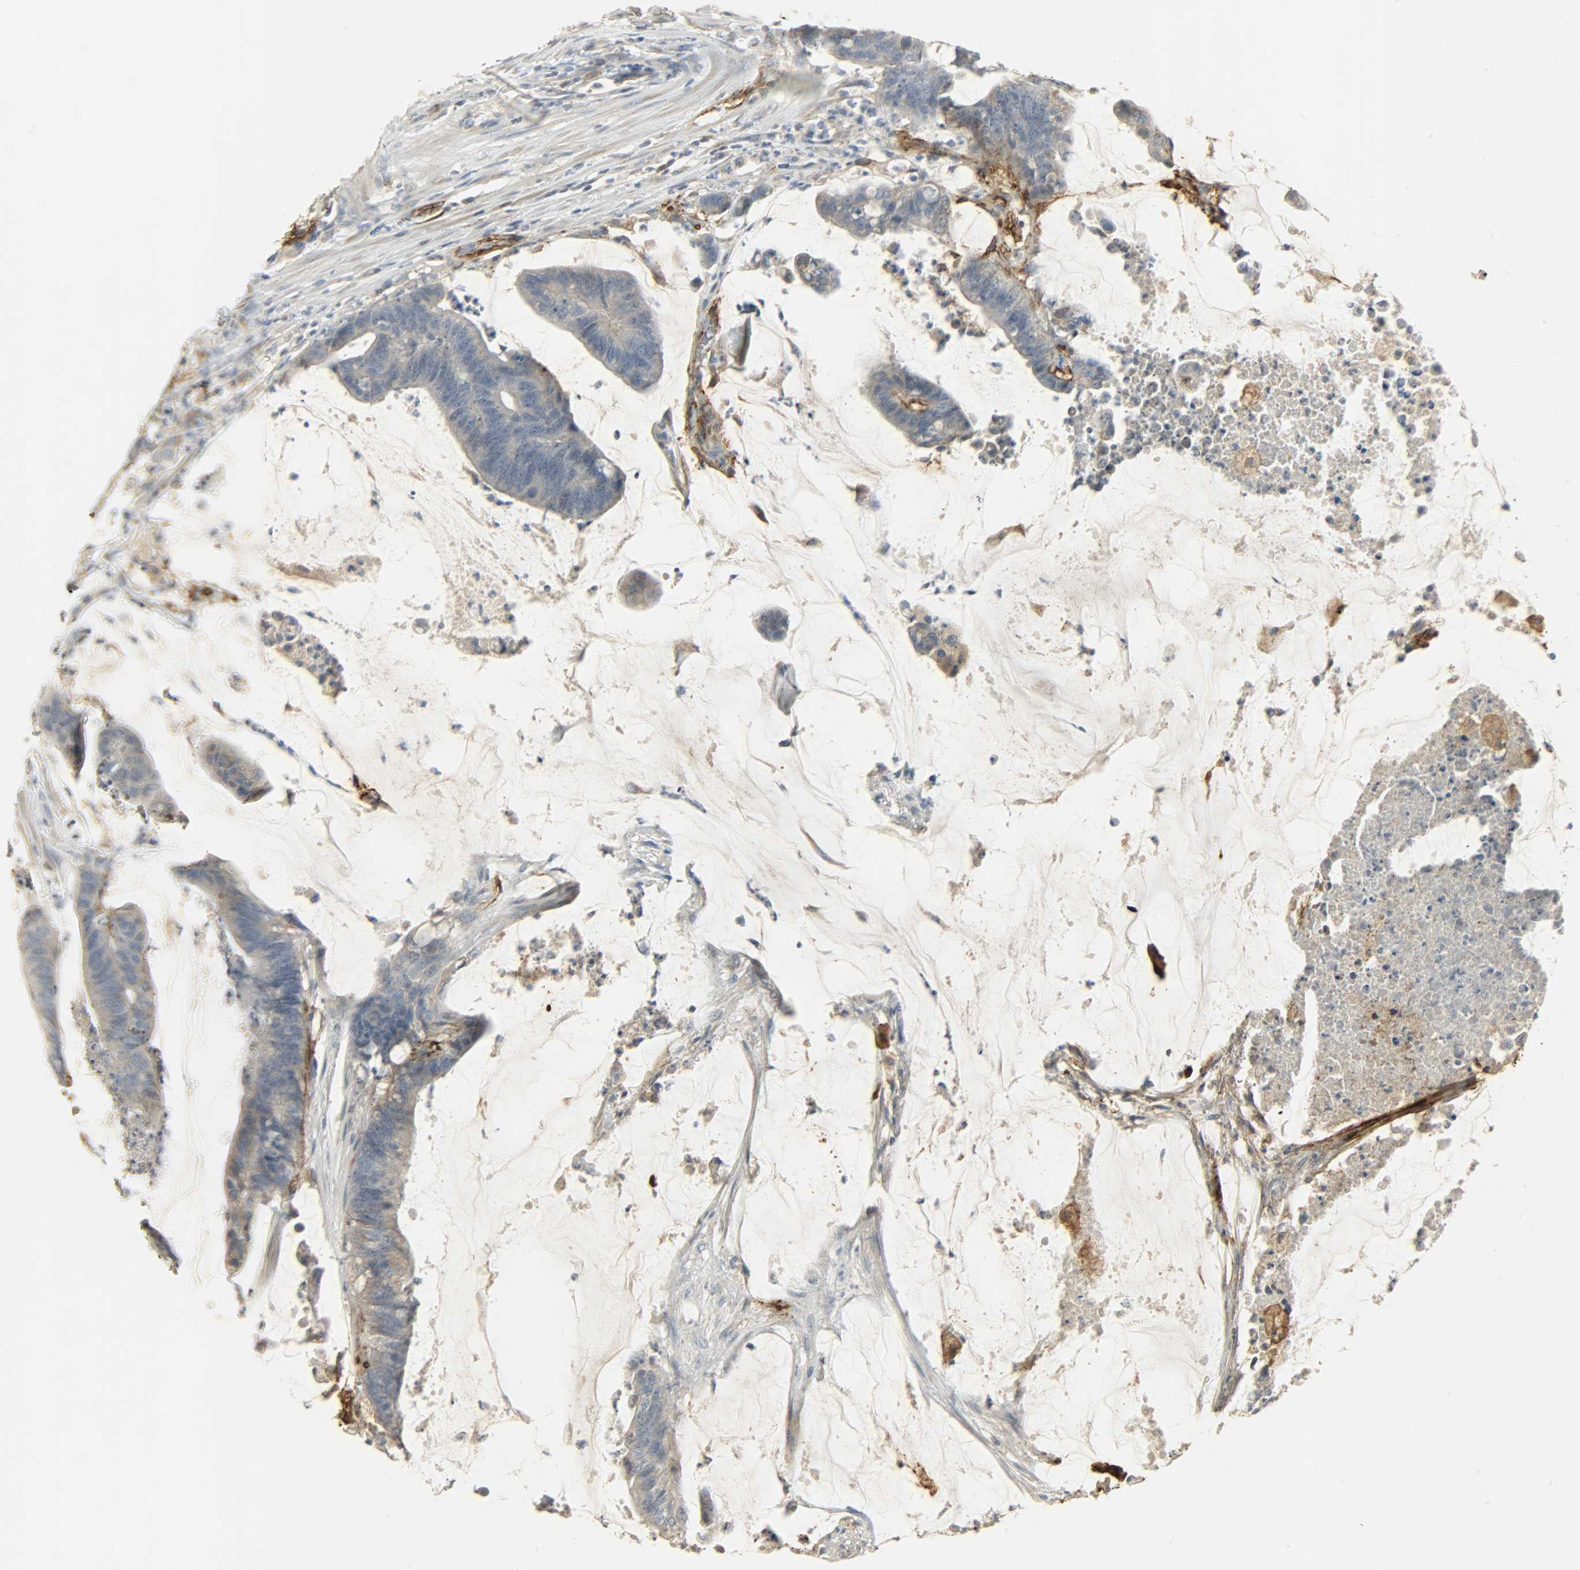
{"staining": {"intensity": "negative", "quantity": "none", "location": "none"}, "tissue": "colorectal cancer", "cell_type": "Tumor cells", "image_type": "cancer", "snomed": [{"axis": "morphology", "description": "Adenocarcinoma, NOS"}, {"axis": "topography", "description": "Rectum"}], "caption": "Colorectal cancer (adenocarcinoma) was stained to show a protein in brown. There is no significant expression in tumor cells. Brightfield microscopy of immunohistochemistry (IHC) stained with DAB (brown) and hematoxylin (blue), captured at high magnification.", "gene": "ENPEP", "patient": {"sex": "female", "age": 66}}